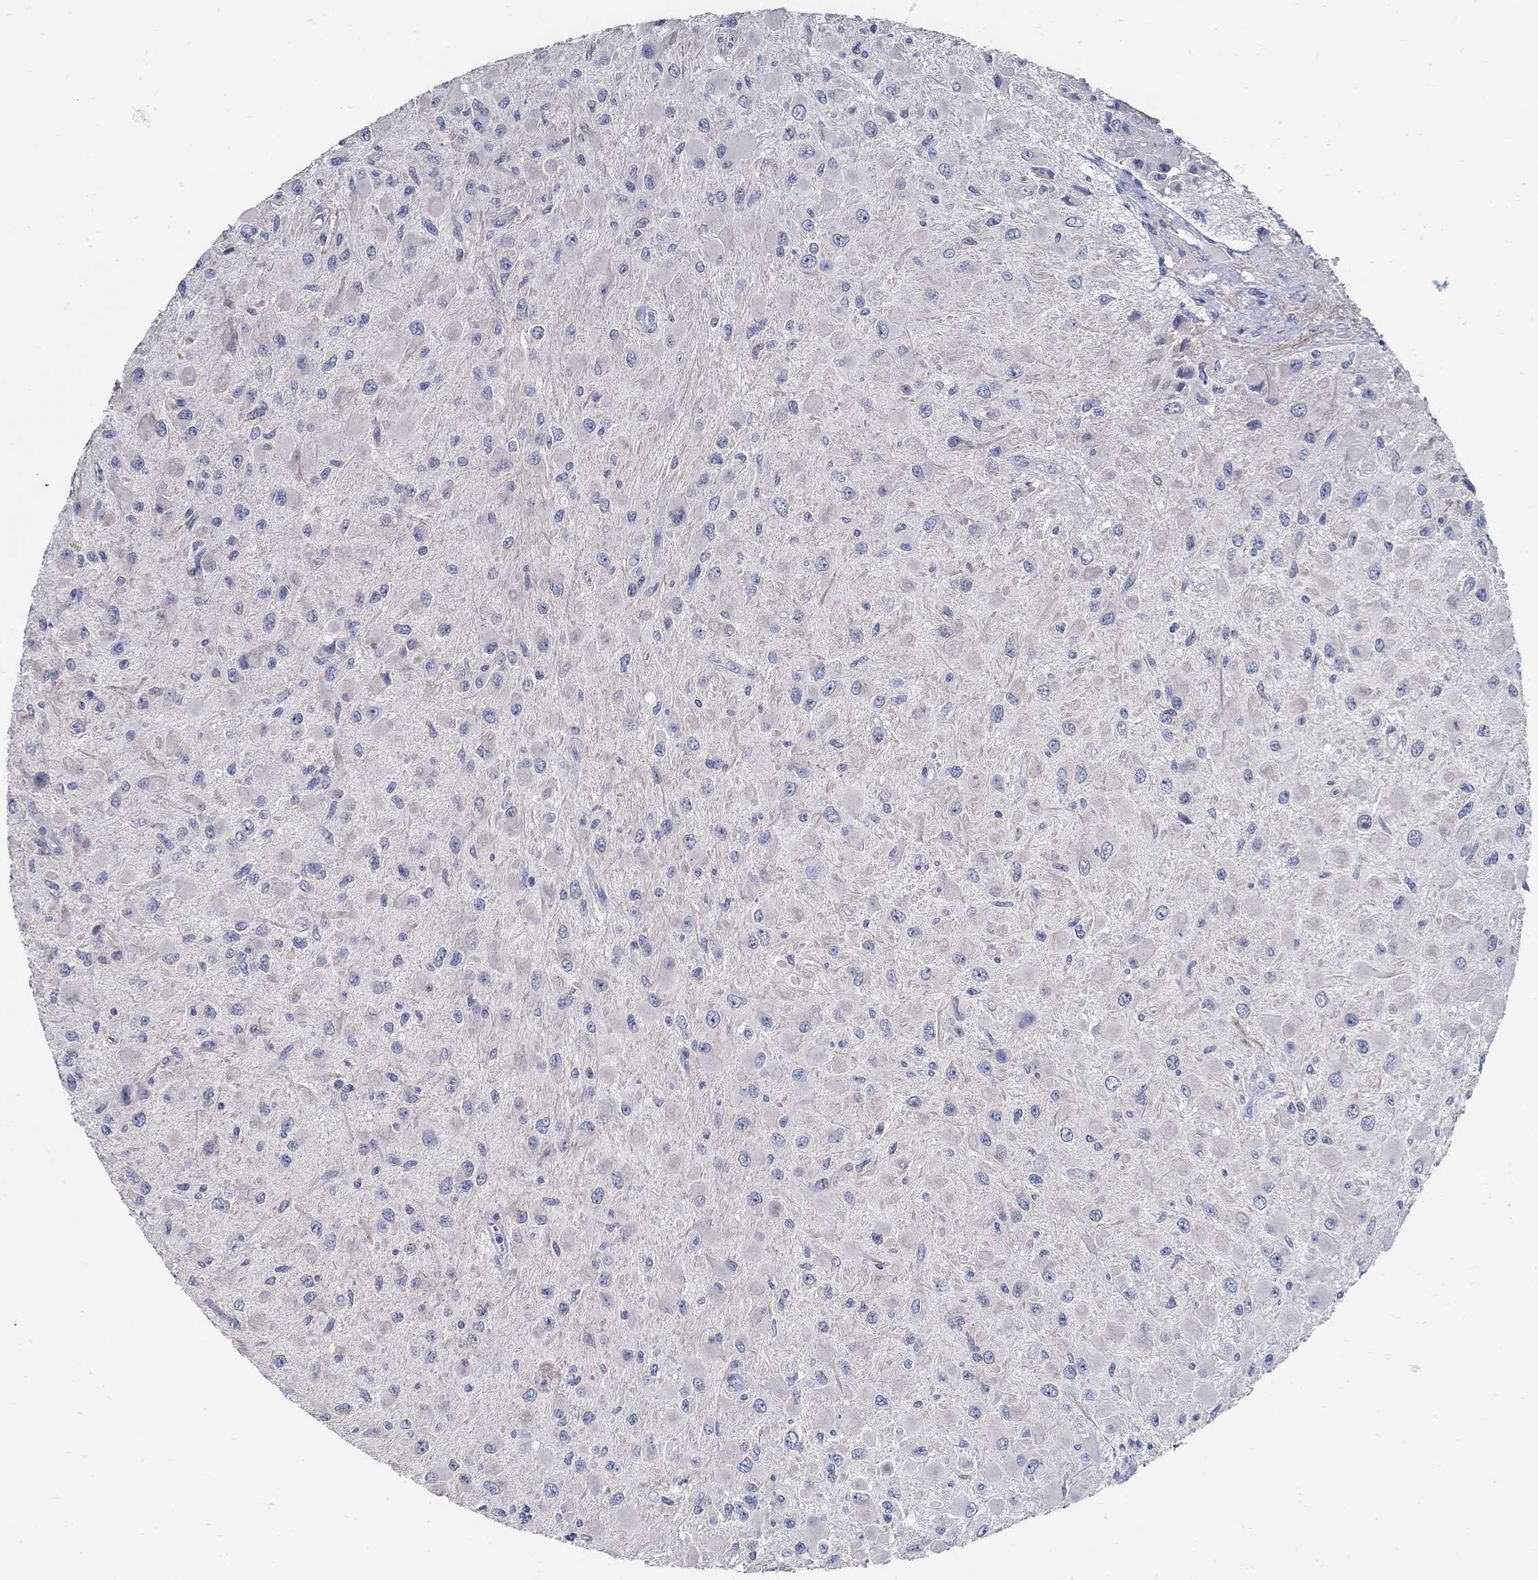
{"staining": {"intensity": "negative", "quantity": "none", "location": "none"}, "tissue": "glioma", "cell_type": "Tumor cells", "image_type": "cancer", "snomed": [{"axis": "morphology", "description": "Glioma, malignant, High grade"}, {"axis": "topography", "description": "Cerebral cortex"}], "caption": "Glioma was stained to show a protein in brown. There is no significant staining in tumor cells.", "gene": "USP29", "patient": {"sex": "male", "age": 35}}